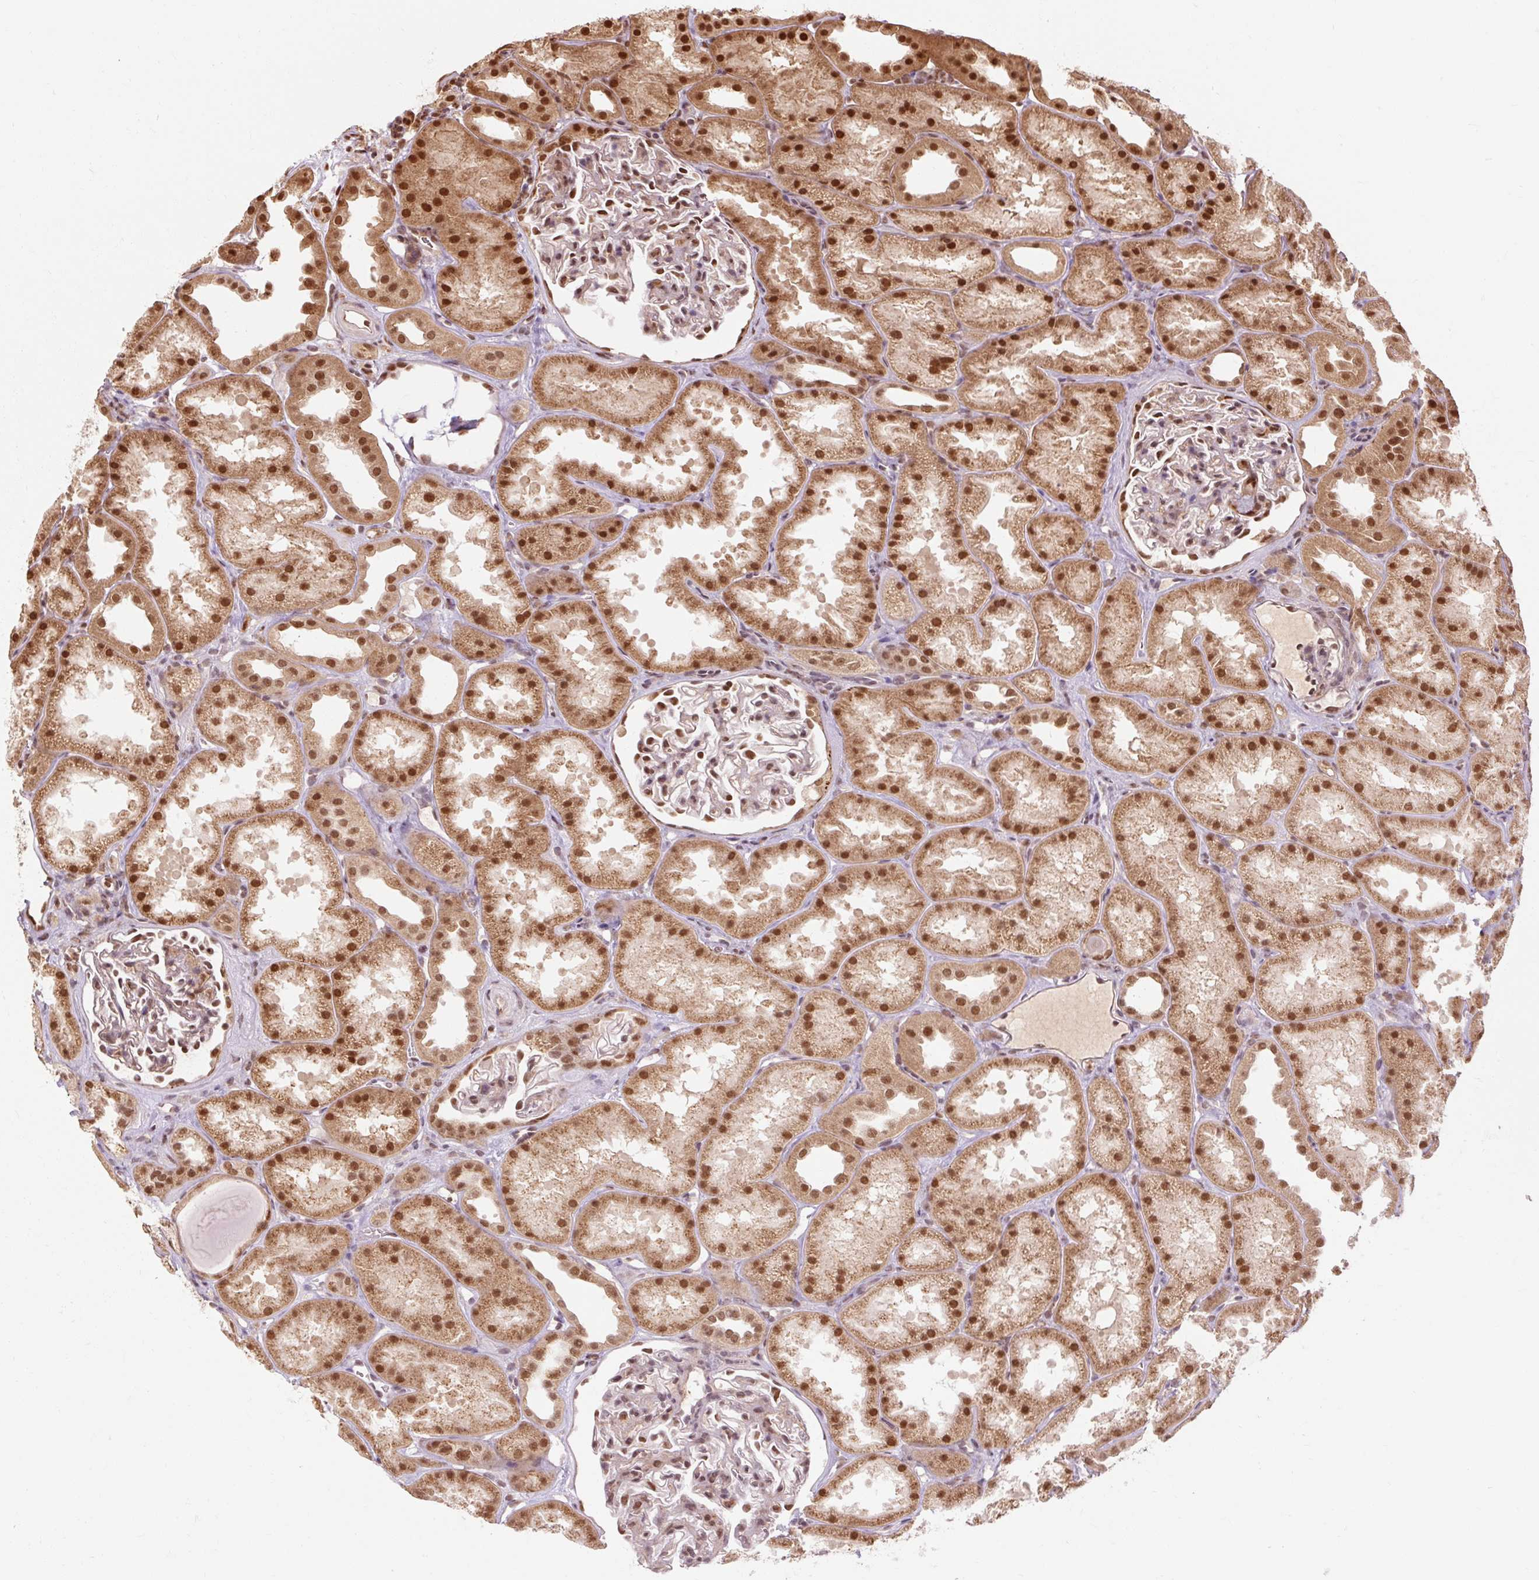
{"staining": {"intensity": "moderate", "quantity": ">75%", "location": "nuclear"}, "tissue": "kidney", "cell_type": "Cells in glomeruli", "image_type": "normal", "snomed": [{"axis": "morphology", "description": "Normal tissue, NOS"}, {"axis": "topography", "description": "Kidney"}], "caption": "This is a micrograph of IHC staining of unremarkable kidney, which shows moderate staining in the nuclear of cells in glomeruli.", "gene": "CSTF1", "patient": {"sex": "male", "age": 61}}